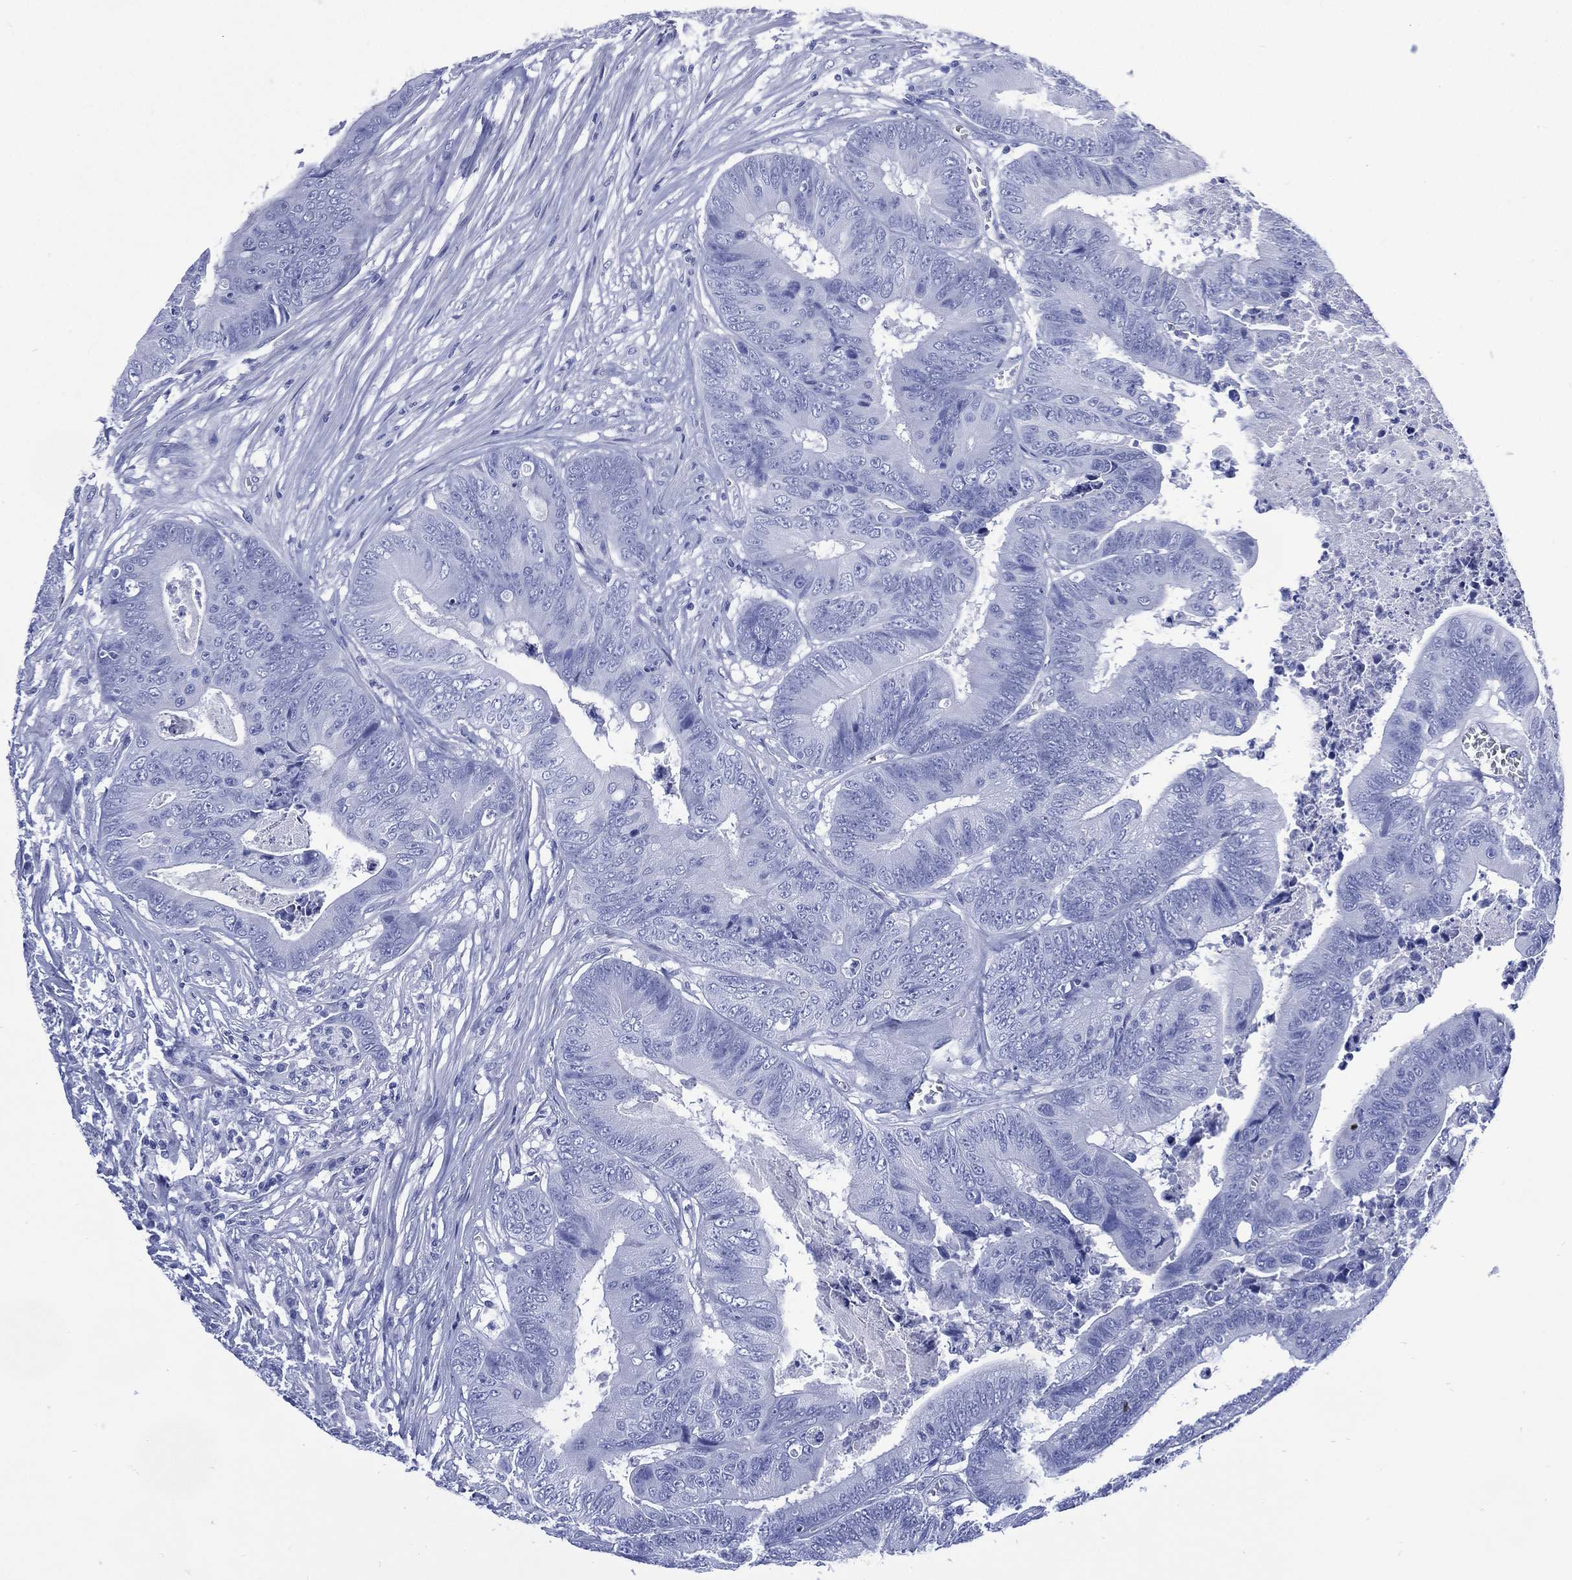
{"staining": {"intensity": "negative", "quantity": "none", "location": "none"}, "tissue": "colorectal cancer", "cell_type": "Tumor cells", "image_type": "cancer", "snomed": [{"axis": "morphology", "description": "Adenocarcinoma, NOS"}, {"axis": "topography", "description": "Colon"}], "caption": "This photomicrograph is of colorectal cancer stained with IHC to label a protein in brown with the nuclei are counter-stained blue. There is no expression in tumor cells. The staining was performed using DAB (3,3'-diaminobenzidine) to visualize the protein expression in brown, while the nuclei were stained in blue with hematoxylin (Magnification: 20x).", "gene": "SHCBP1L", "patient": {"sex": "male", "age": 84}}